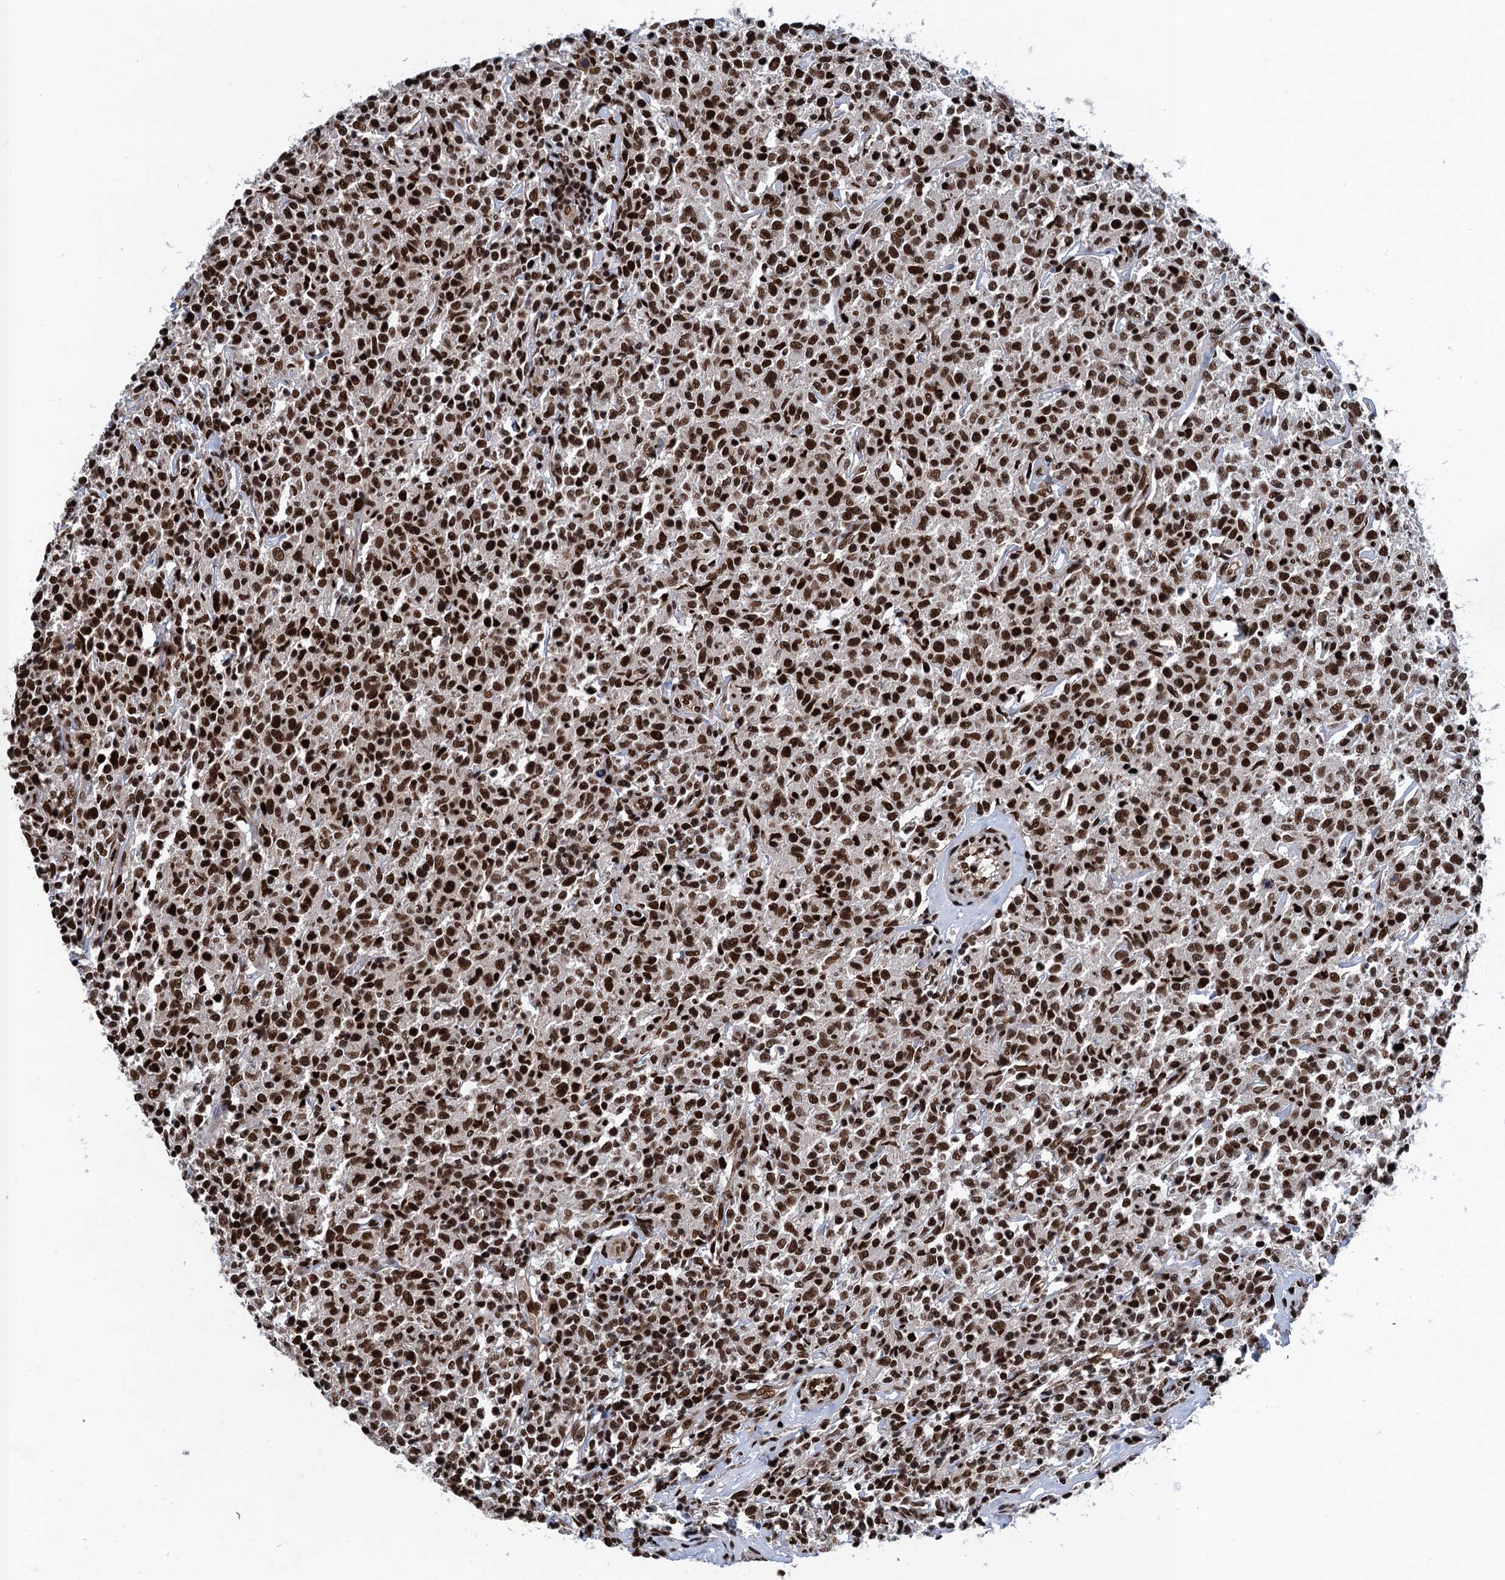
{"staining": {"intensity": "strong", "quantity": ">75%", "location": "nuclear"}, "tissue": "lymphoma", "cell_type": "Tumor cells", "image_type": "cancer", "snomed": [{"axis": "morphology", "description": "Malignant lymphoma, non-Hodgkin's type, Low grade"}, {"axis": "topography", "description": "Small intestine"}], "caption": "Low-grade malignant lymphoma, non-Hodgkin's type tissue shows strong nuclear staining in approximately >75% of tumor cells The staining was performed using DAB (3,3'-diaminobenzidine) to visualize the protein expression in brown, while the nuclei were stained in blue with hematoxylin (Magnification: 20x).", "gene": "PPP4R1", "patient": {"sex": "female", "age": 59}}